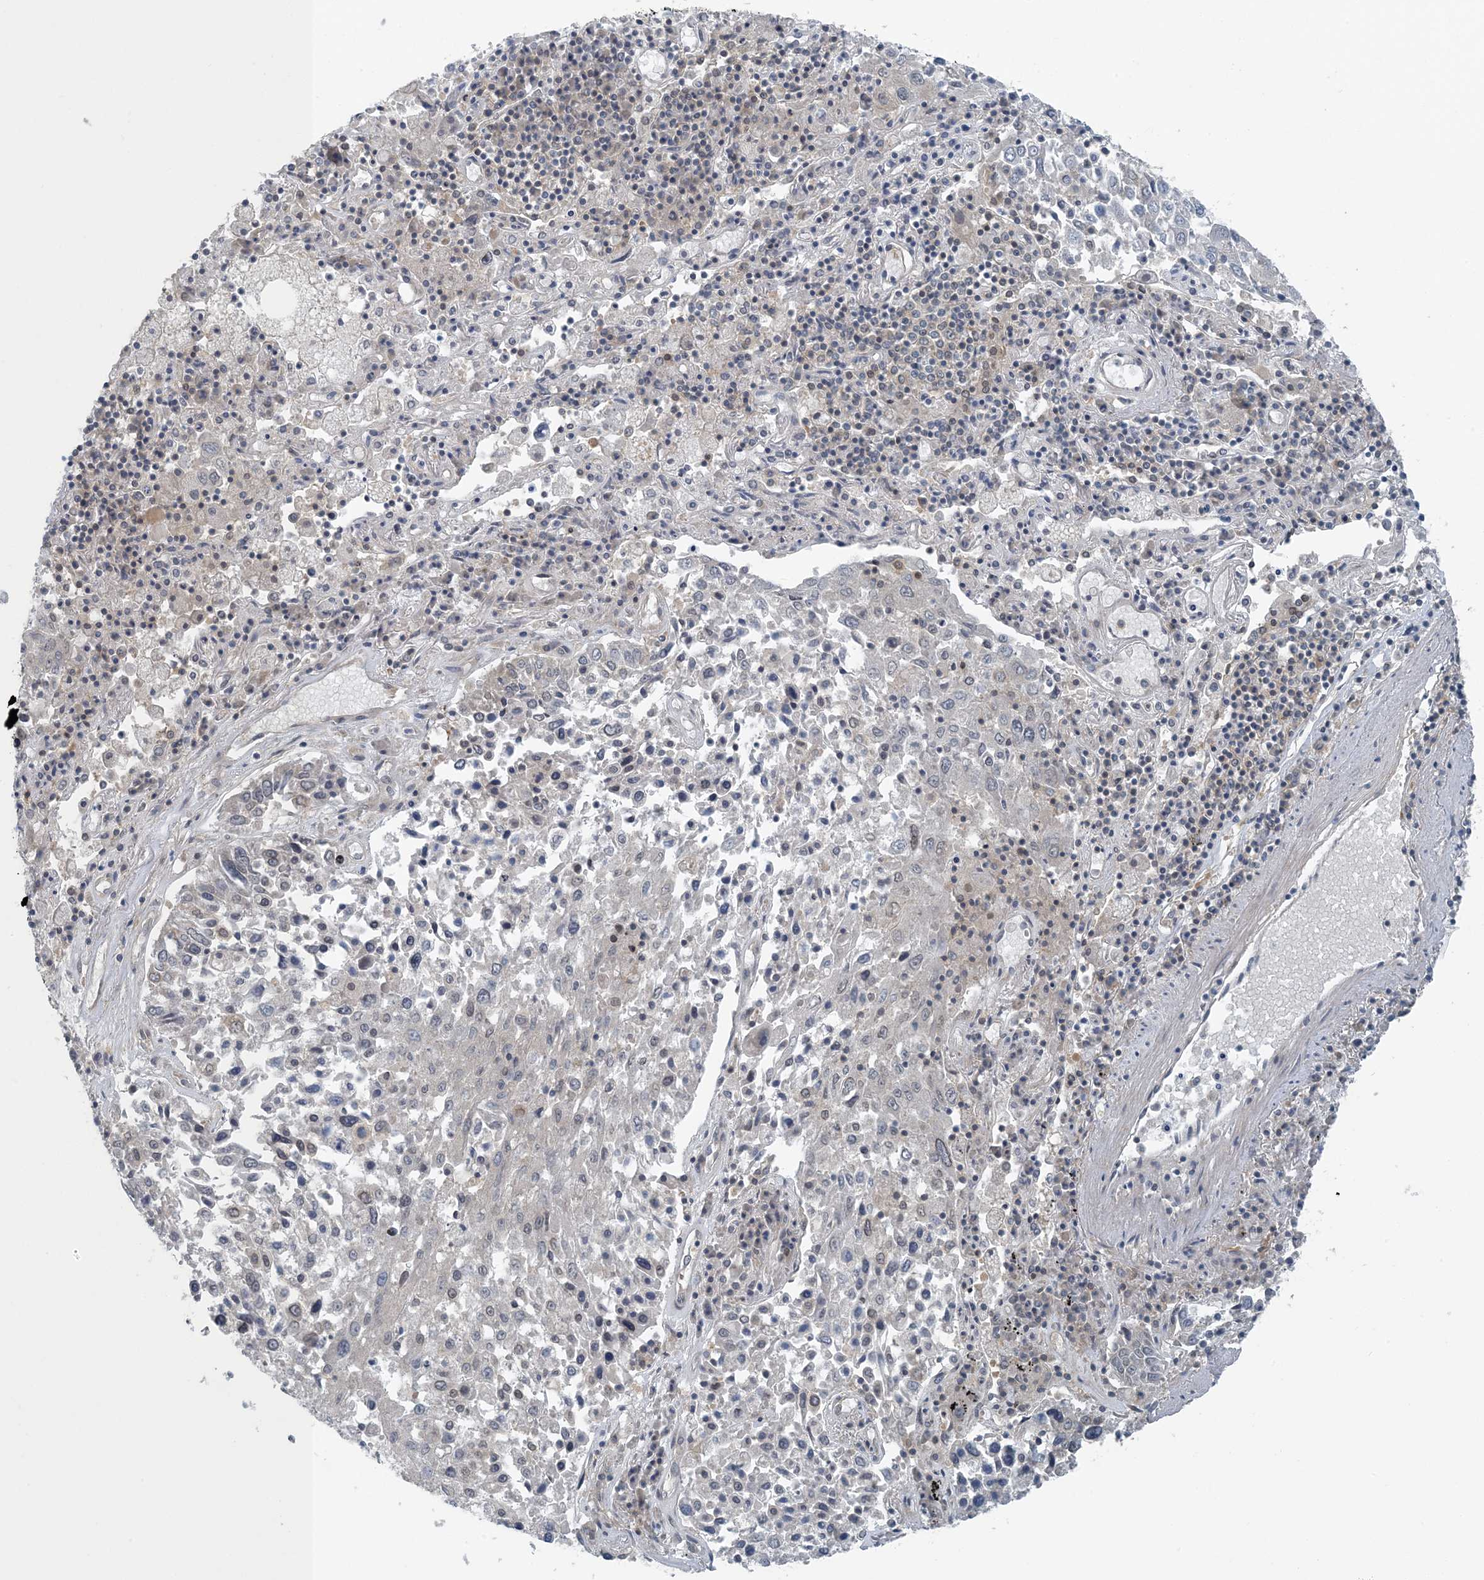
{"staining": {"intensity": "negative", "quantity": "none", "location": "none"}, "tissue": "lung cancer", "cell_type": "Tumor cells", "image_type": "cancer", "snomed": [{"axis": "morphology", "description": "Squamous cell carcinoma, NOS"}, {"axis": "topography", "description": "Lung"}], "caption": "This is an immunohistochemistry (IHC) image of human lung squamous cell carcinoma. There is no positivity in tumor cells.", "gene": "HIKESHI", "patient": {"sex": "male", "age": 65}}